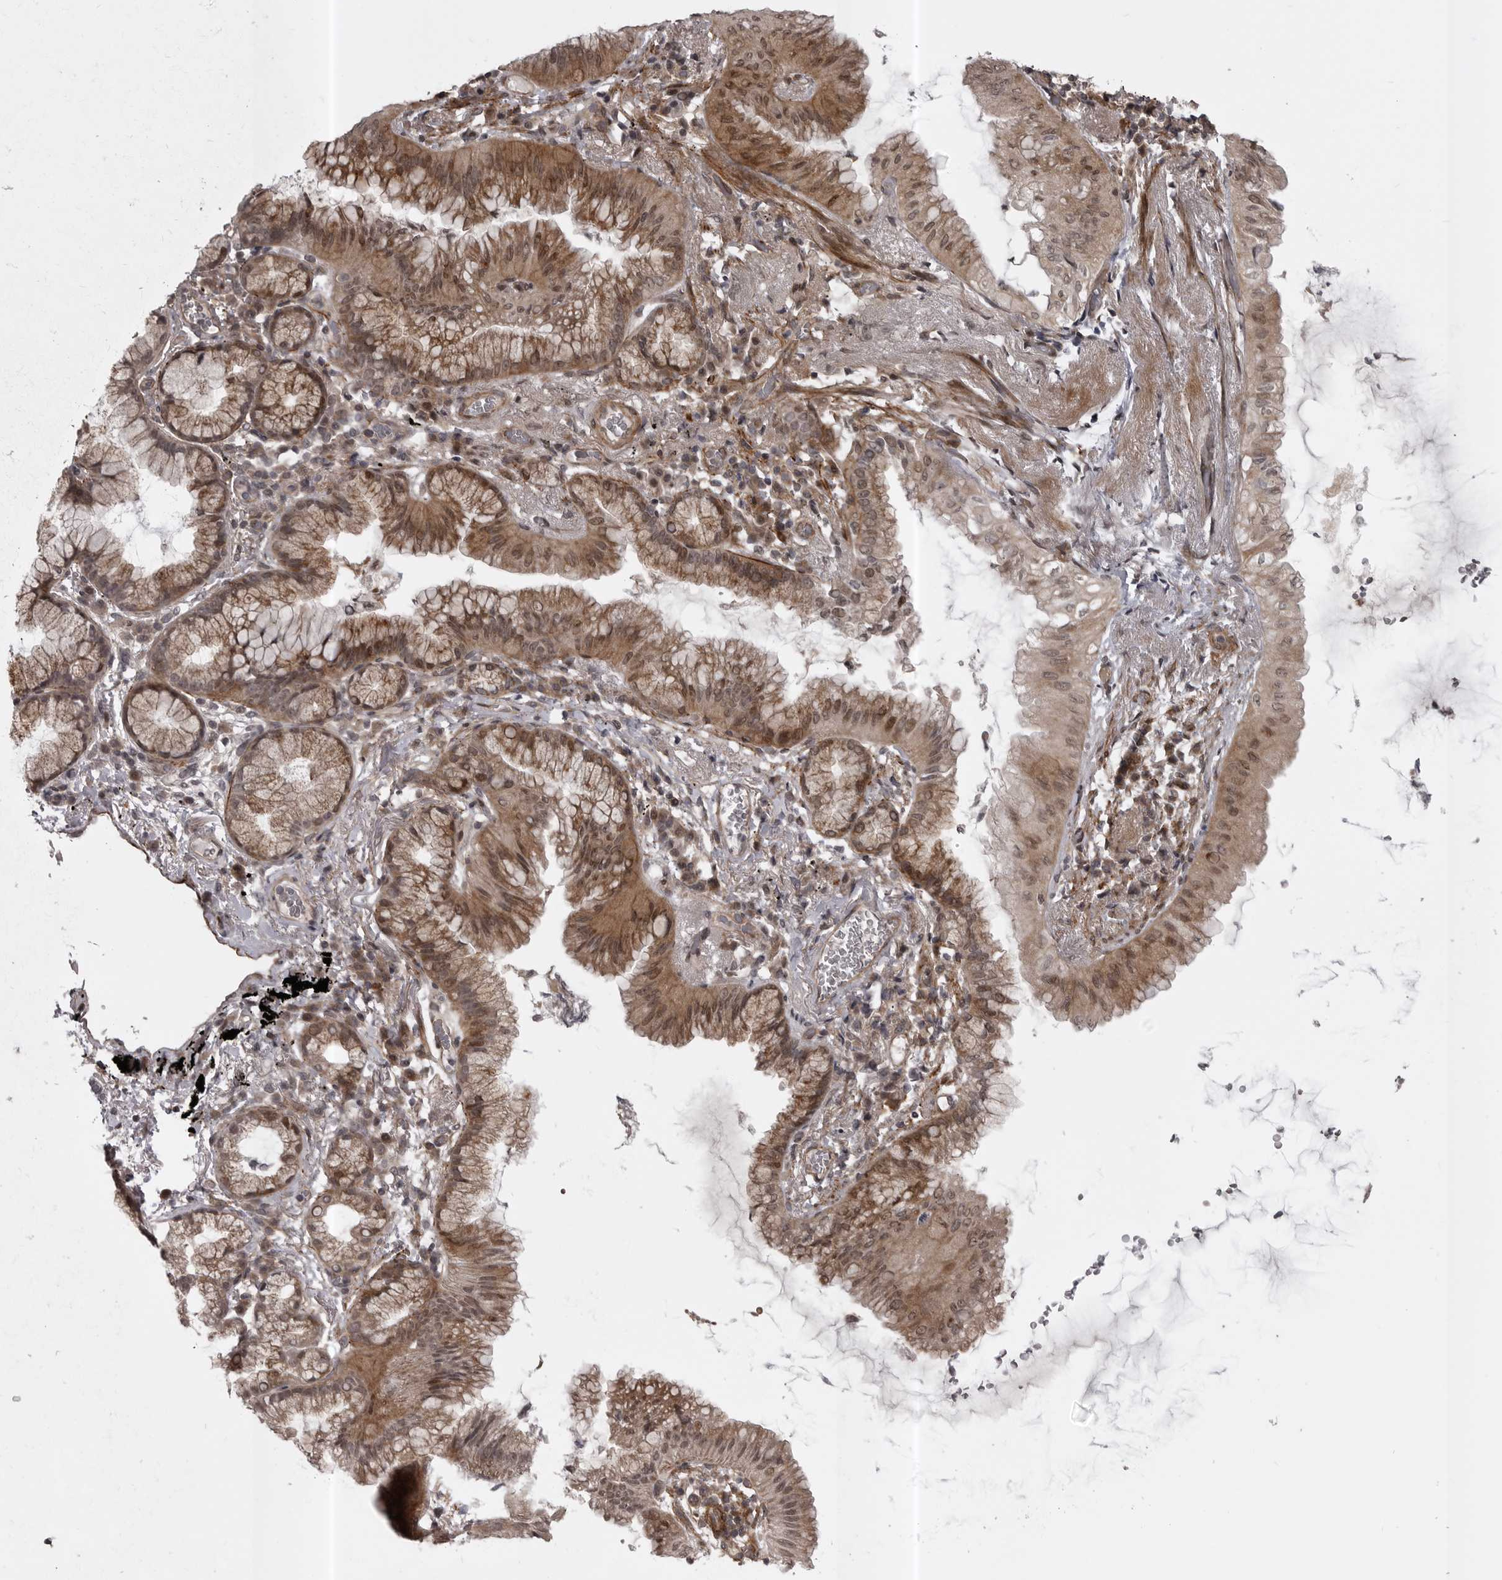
{"staining": {"intensity": "moderate", "quantity": ">75%", "location": "cytoplasmic/membranous,nuclear"}, "tissue": "lung cancer", "cell_type": "Tumor cells", "image_type": "cancer", "snomed": [{"axis": "morphology", "description": "Adenocarcinoma, NOS"}, {"axis": "topography", "description": "Lung"}], "caption": "IHC (DAB) staining of human lung cancer (adenocarcinoma) displays moderate cytoplasmic/membranous and nuclear protein staining in about >75% of tumor cells.", "gene": "SNX16", "patient": {"sex": "female", "age": 70}}